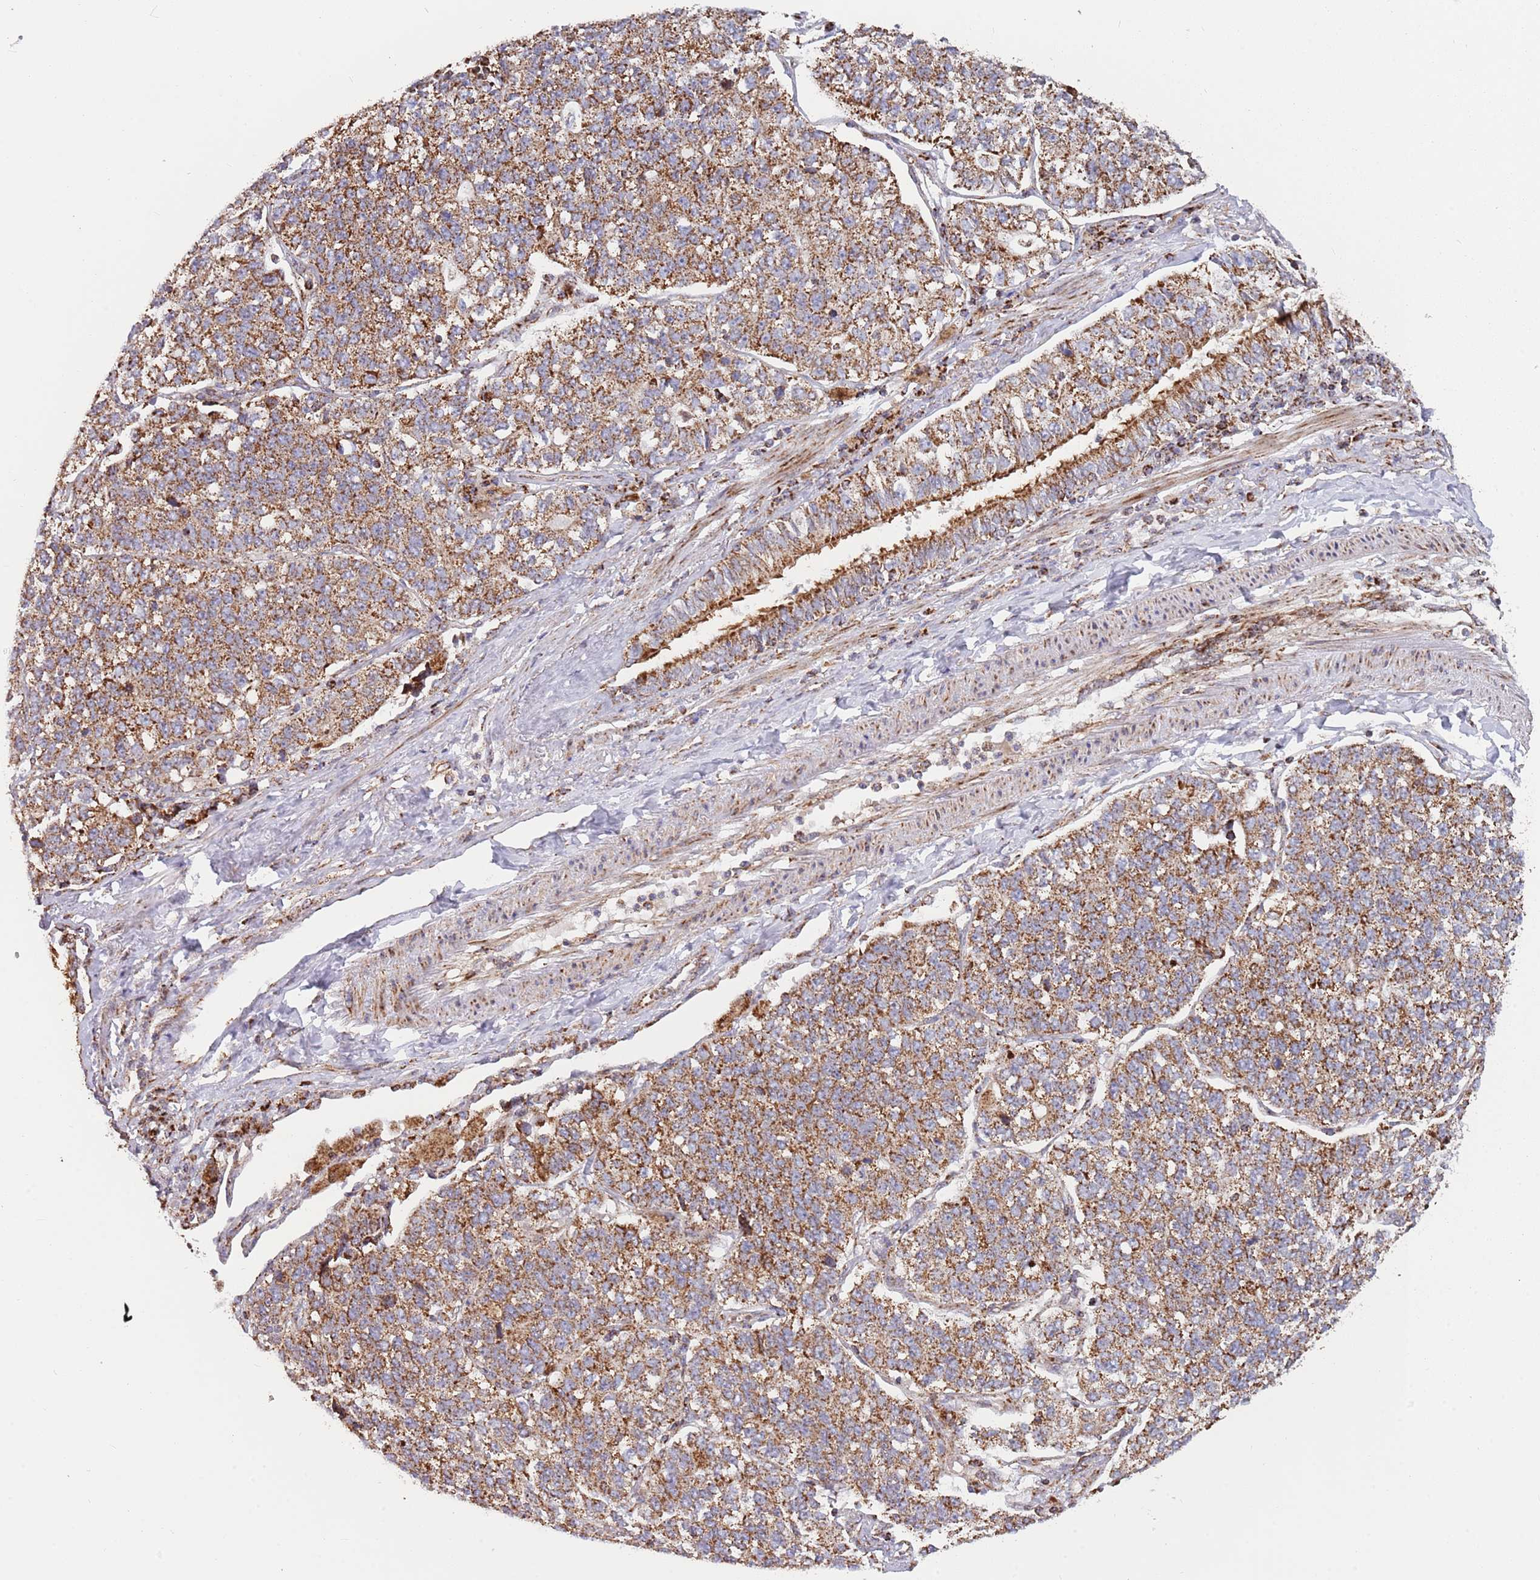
{"staining": {"intensity": "moderate", "quantity": ">75%", "location": "cytoplasmic/membranous"}, "tissue": "lung cancer", "cell_type": "Tumor cells", "image_type": "cancer", "snomed": [{"axis": "morphology", "description": "Adenocarcinoma, NOS"}, {"axis": "topography", "description": "Lung"}], "caption": "Moderate cytoplasmic/membranous protein expression is appreciated in approximately >75% of tumor cells in lung adenocarcinoma.", "gene": "ATP5PD", "patient": {"sex": "male", "age": 49}}